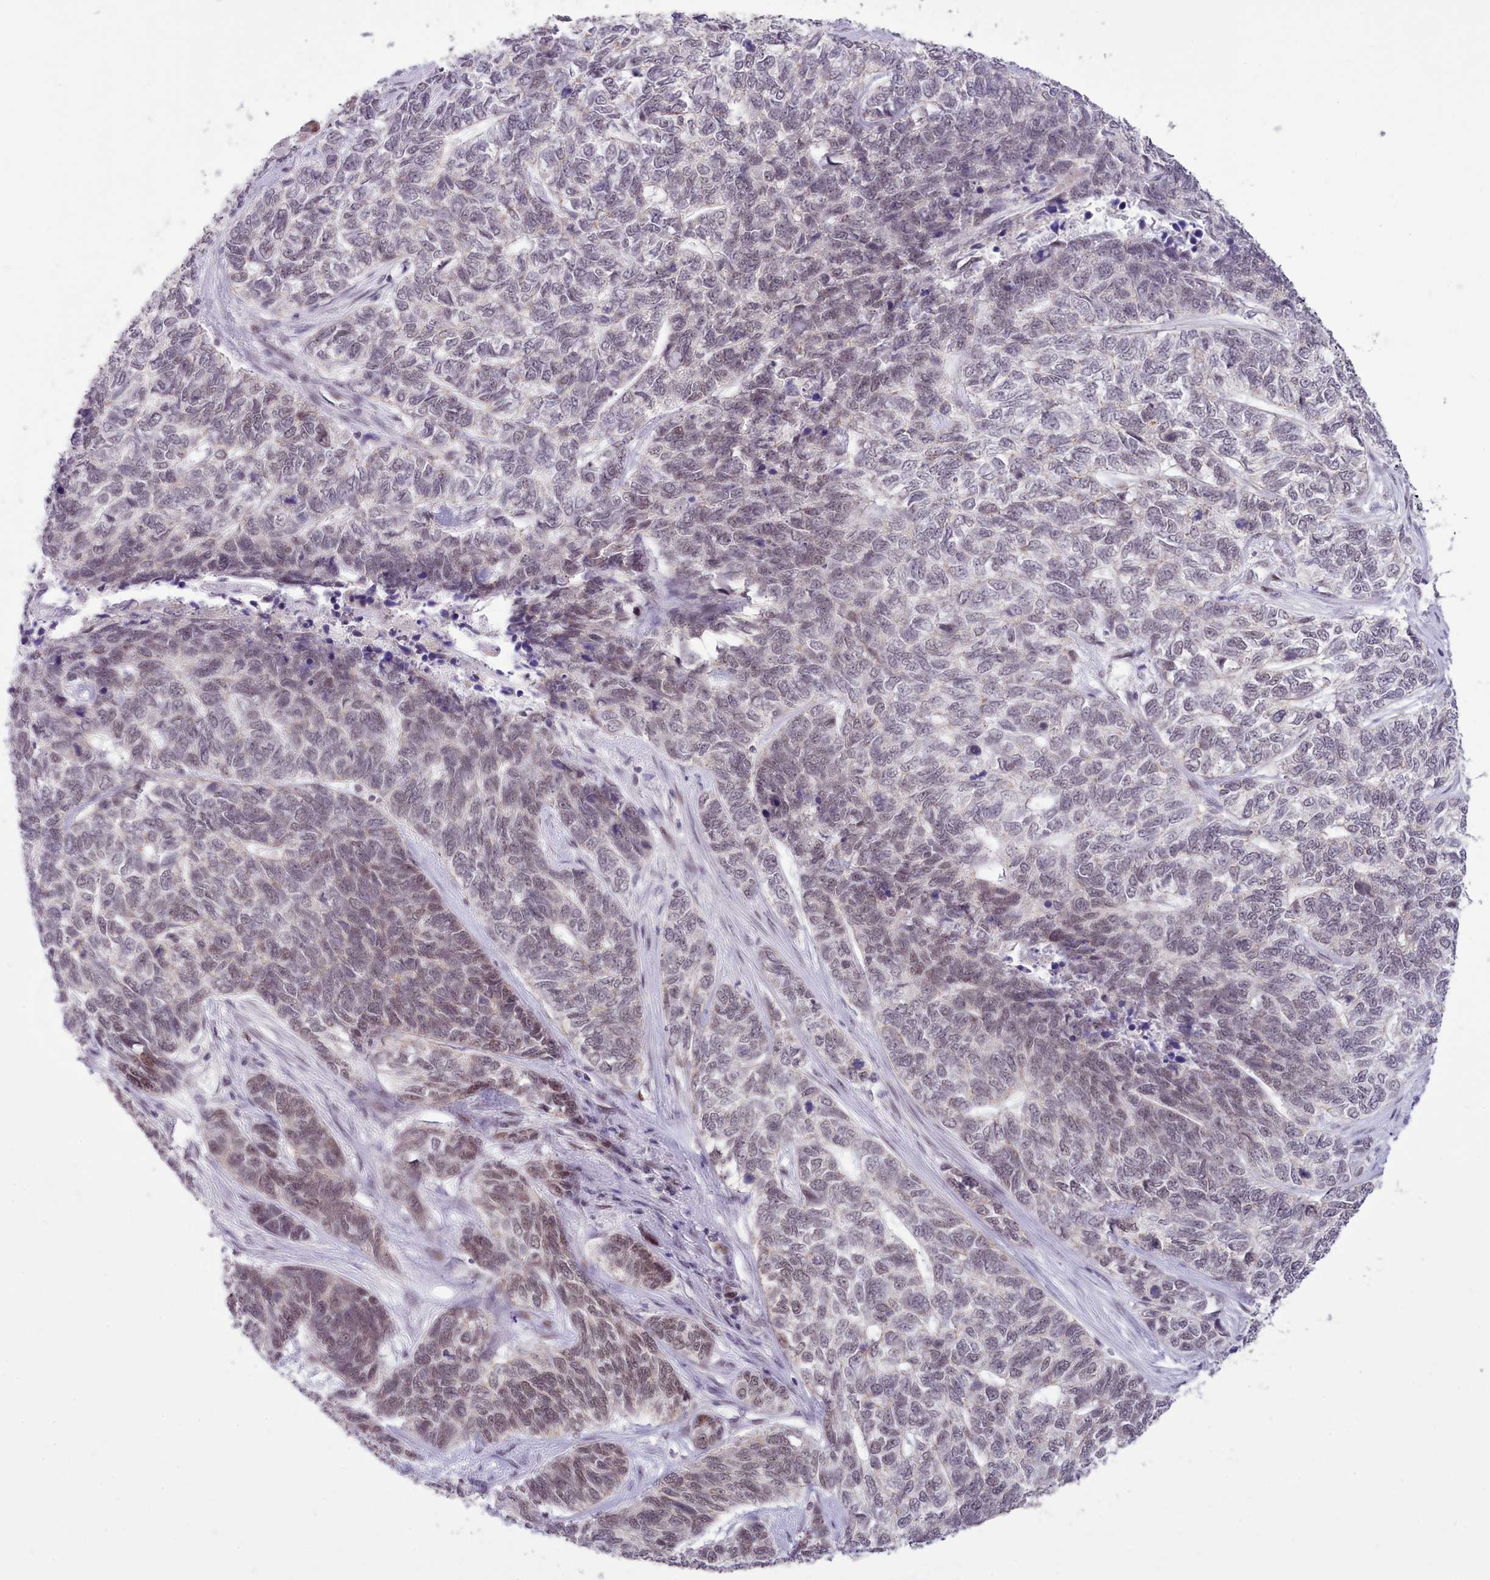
{"staining": {"intensity": "weak", "quantity": "<25%", "location": "cytoplasmic/membranous"}, "tissue": "skin cancer", "cell_type": "Tumor cells", "image_type": "cancer", "snomed": [{"axis": "morphology", "description": "Basal cell carcinoma"}, {"axis": "topography", "description": "Skin"}], "caption": "A micrograph of human skin cancer is negative for staining in tumor cells.", "gene": "RFX1", "patient": {"sex": "female", "age": 65}}